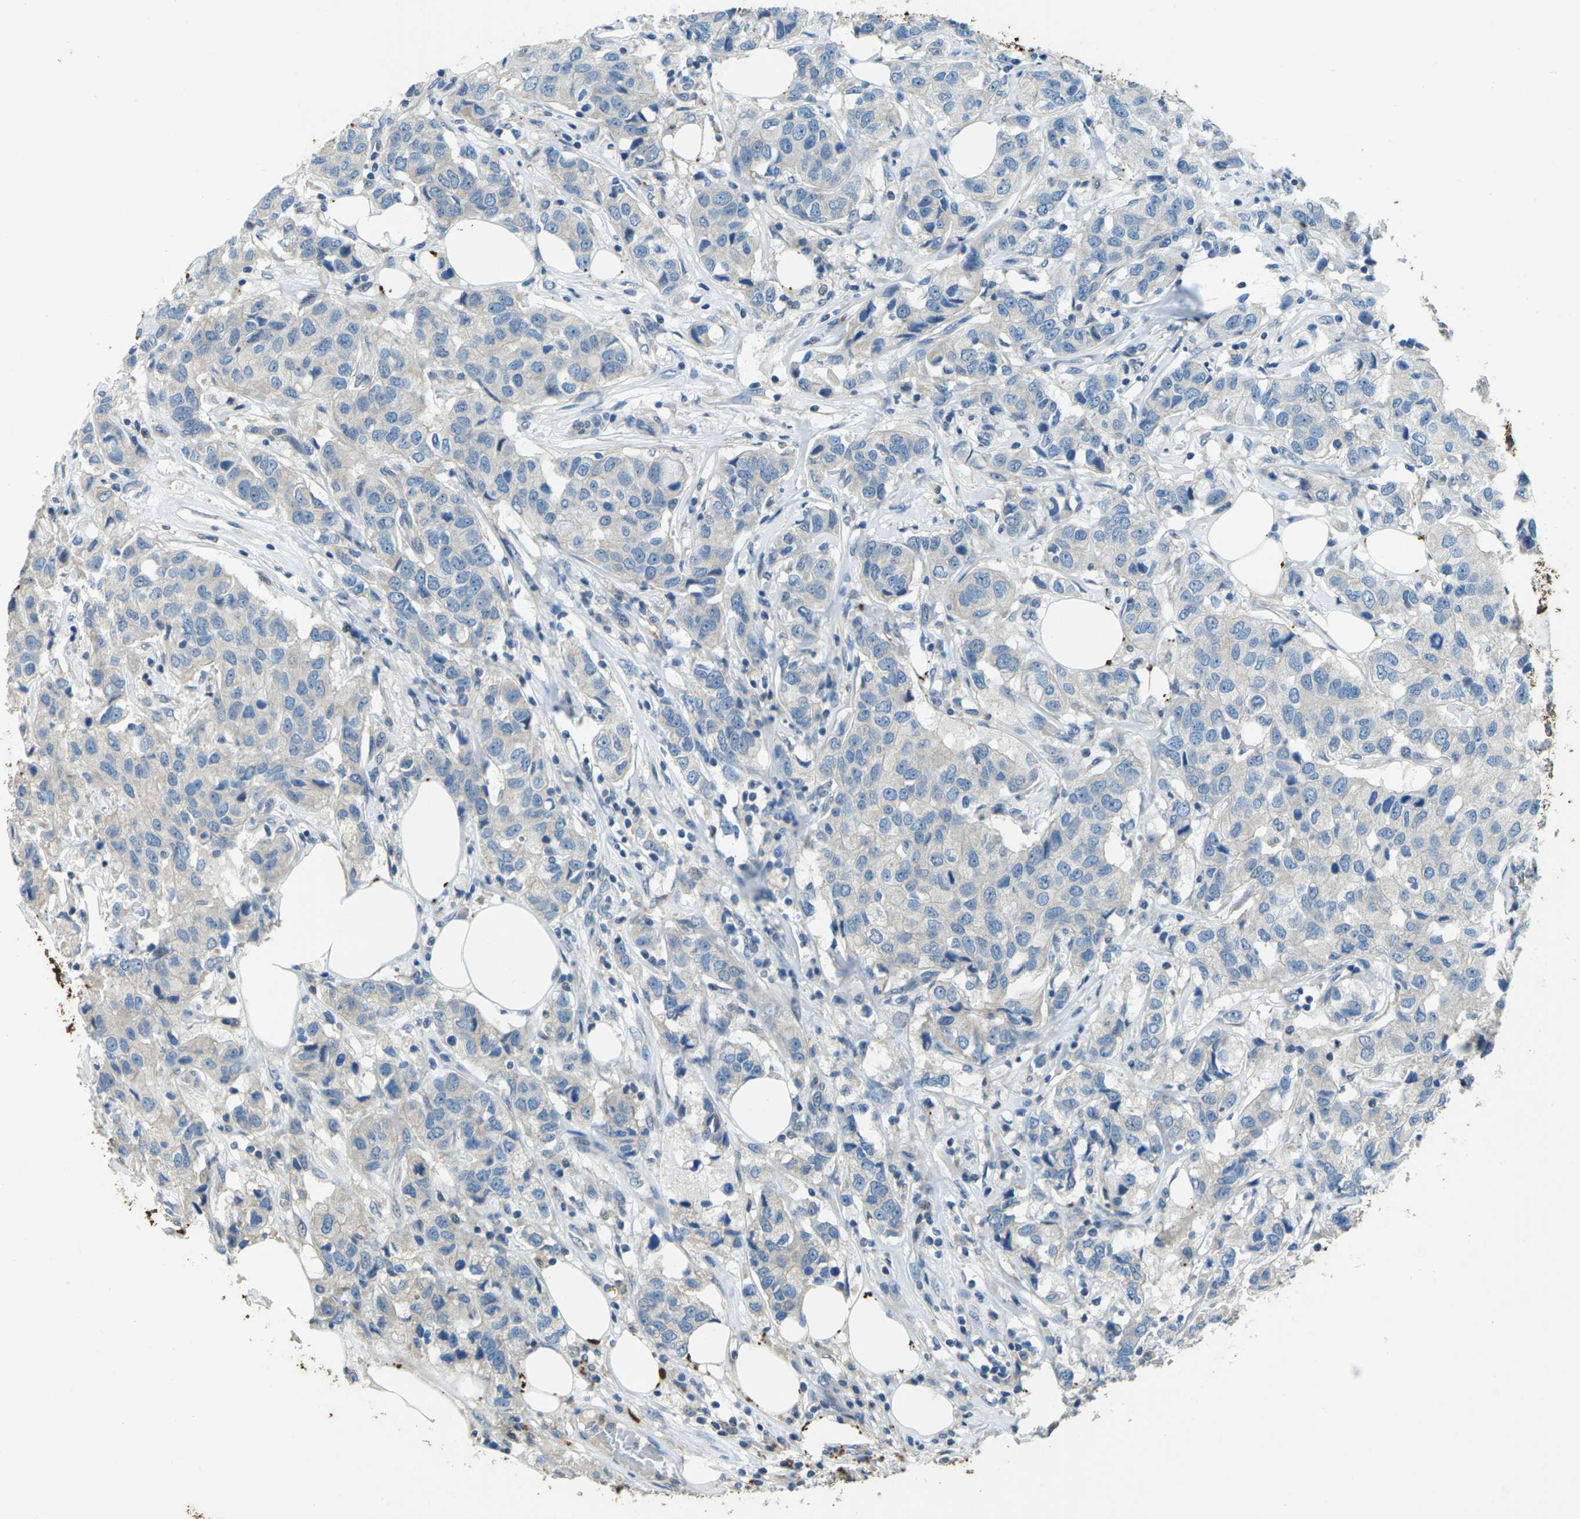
{"staining": {"intensity": "negative", "quantity": "none", "location": "none"}, "tissue": "breast cancer", "cell_type": "Tumor cells", "image_type": "cancer", "snomed": [{"axis": "morphology", "description": "Duct carcinoma"}, {"axis": "topography", "description": "Breast"}], "caption": "Micrograph shows no protein staining in tumor cells of breast cancer (intraductal carcinoma) tissue.", "gene": "SIGLEC14", "patient": {"sex": "female", "age": 80}}